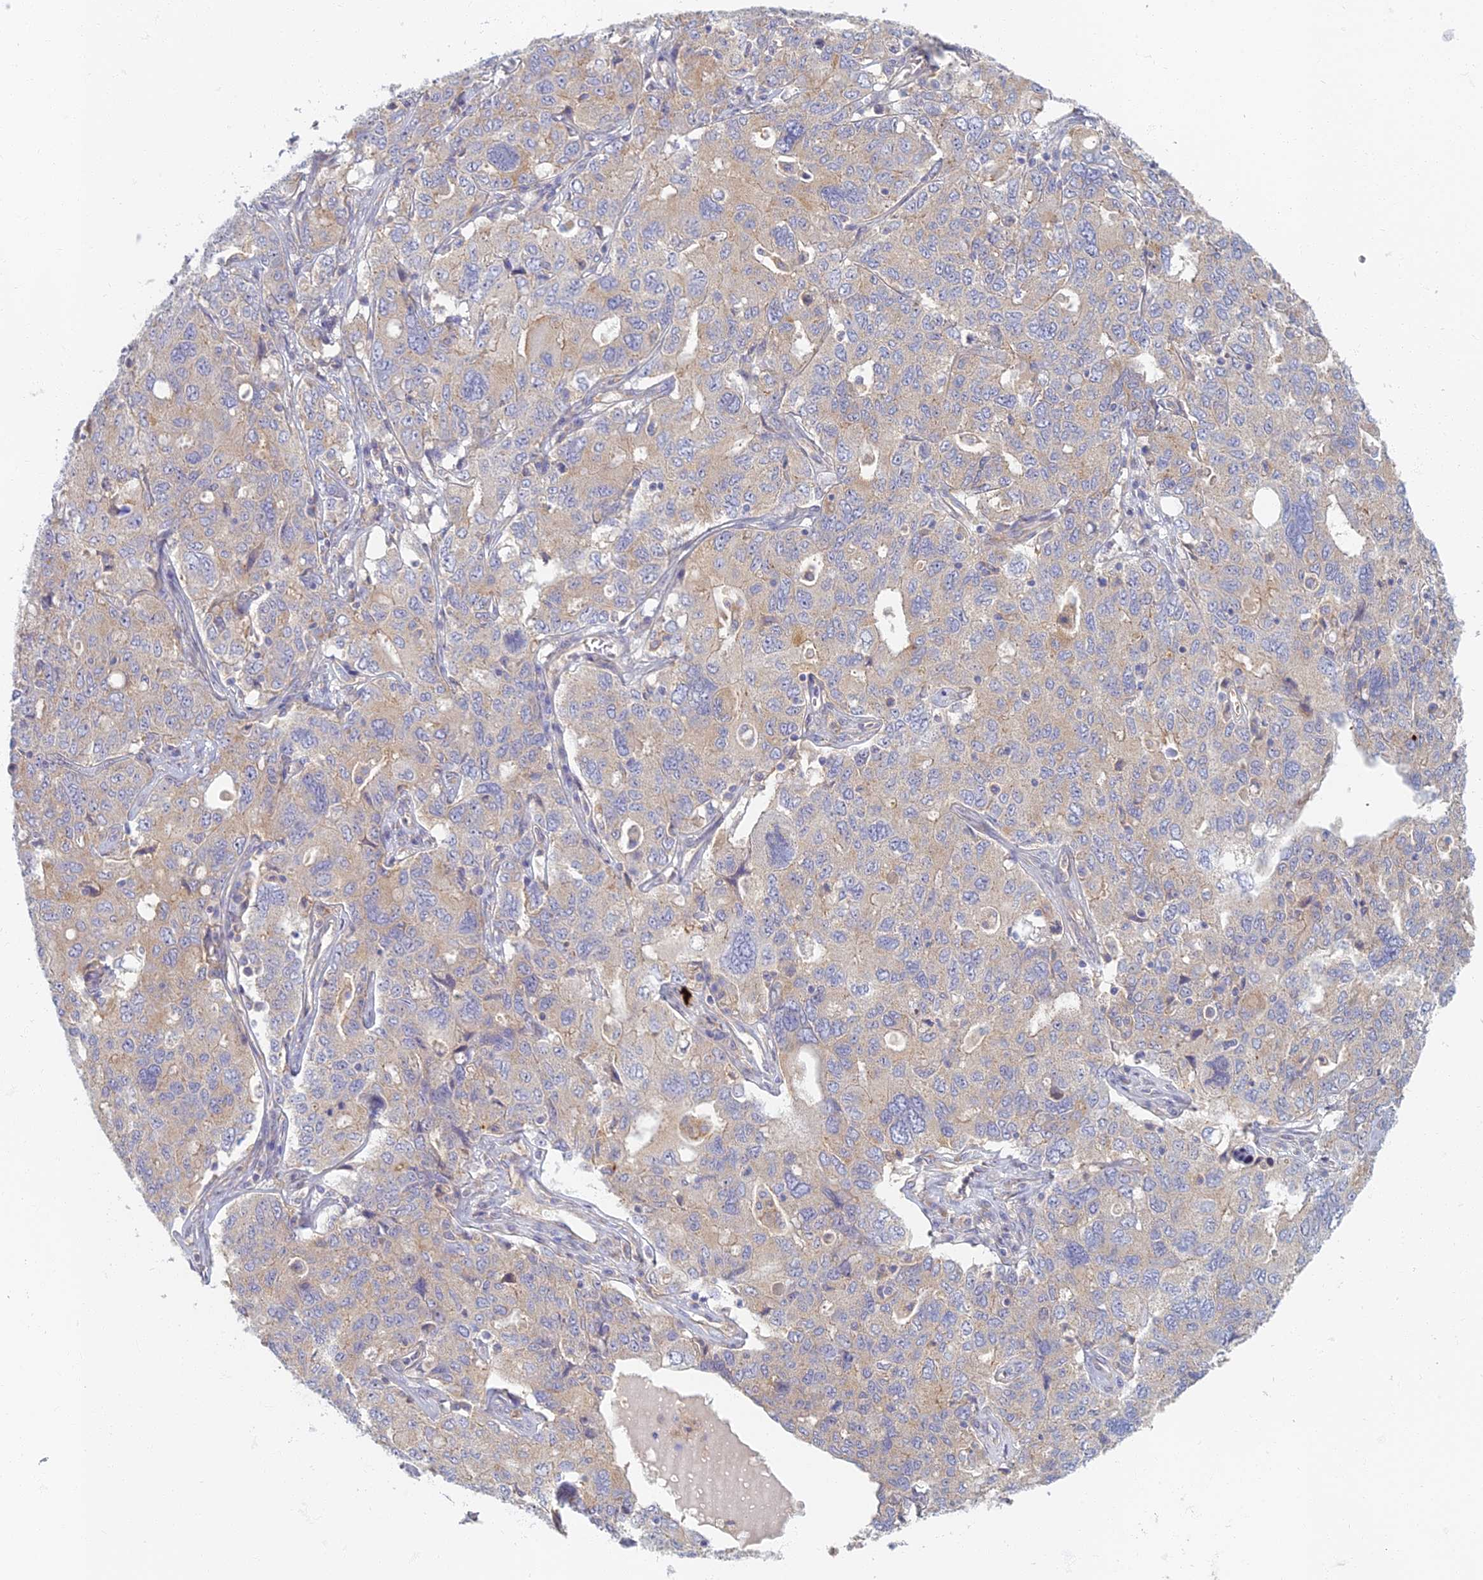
{"staining": {"intensity": "weak", "quantity": "25%-75%", "location": "cytoplasmic/membranous"}, "tissue": "ovarian cancer", "cell_type": "Tumor cells", "image_type": "cancer", "snomed": [{"axis": "morphology", "description": "Carcinoma, endometroid"}, {"axis": "topography", "description": "Ovary"}], "caption": "Immunohistochemical staining of endometroid carcinoma (ovarian) demonstrates low levels of weak cytoplasmic/membranous protein positivity in about 25%-75% of tumor cells. The protein of interest is shown in brown color, while the nuclei are stained blue.", "gene": "PROX2", "patient": {"sex": "female", "age": 62}}